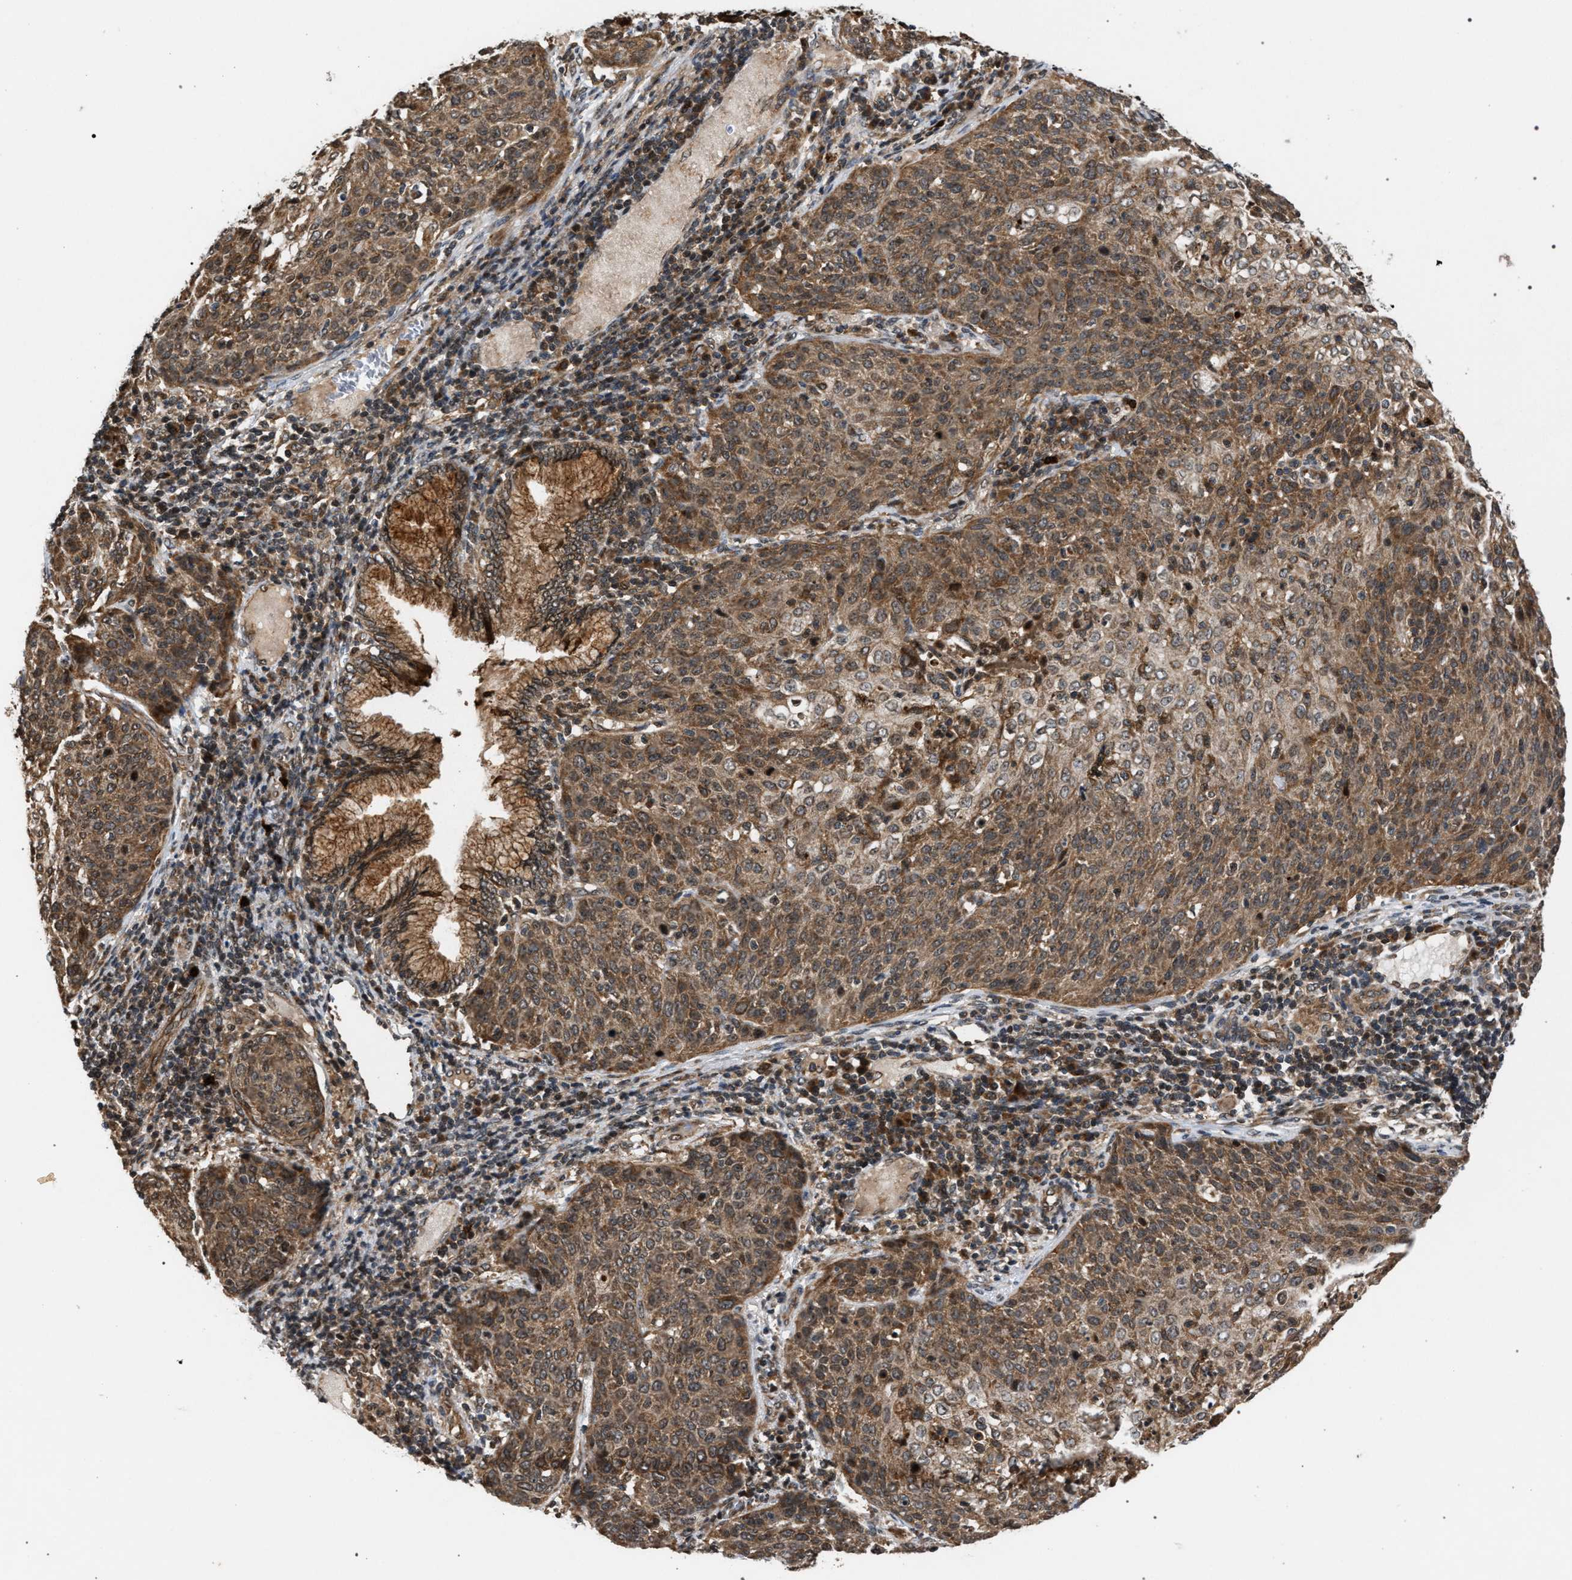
{"staining": {"intensity": "moderate", "quantity": ">75%", "location": "cytoplasmic/membranous"}, "tissue": "cervical cancer", "cell_type": "Tumor cells", "image_type": "cancer", "snomed": [{"axis": "morphology", "description": "Squamous cell carcinoma, NOS"}, {"axis": "topography", "description": "Cervix"}], "caption": "Approximately >75% of tumor cells in cervical cancer reveal moderate cytoplasmic/membranous protein expression as visualized by brown immunohistochemical staining.", "gene": "IRAK4", "patient": {"sex": "female", "age": 38}}